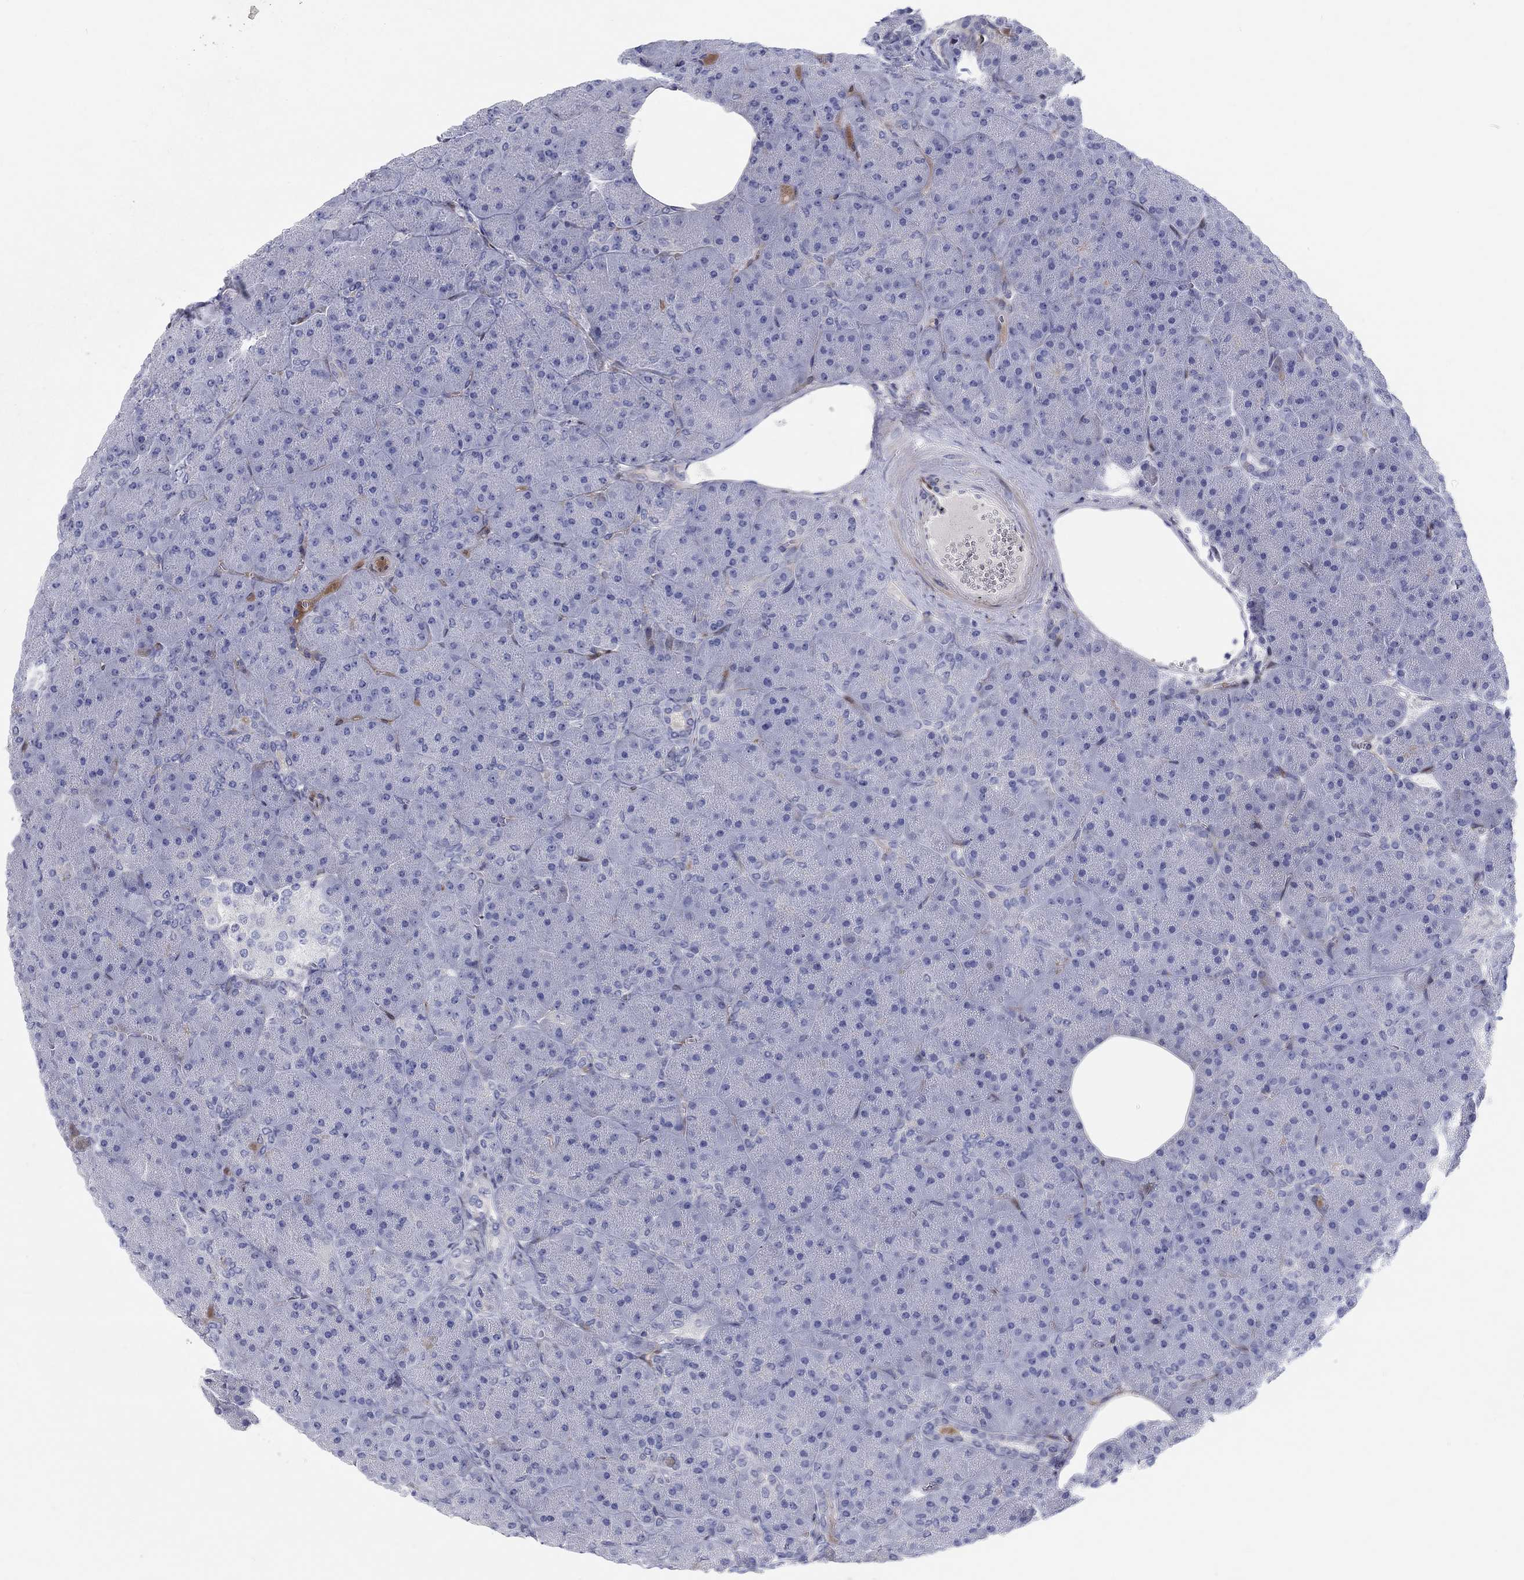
{"staining": {"intensity": "weak", "quantity": "<25%", "location": "cytoplasmic/membranous"}, "tissue": "pancreas", "cell_type": "Exocrine glandular cells", "image_type": "normal", "snomed": [{"axis": "morphology", "description": "Normal tissue, NOS"}, {"axis": "topography", "description": "Pancreas"}], "caption": "This histopathology image is of normal pancreas stained with immunohistochemistry to label a protein in brown with the nuclei are counter-stained blue. There is no staining in exocrine glandular cells.", "gene": "ARHGAP36", "patient": {"sex": "male", "age": 61}}